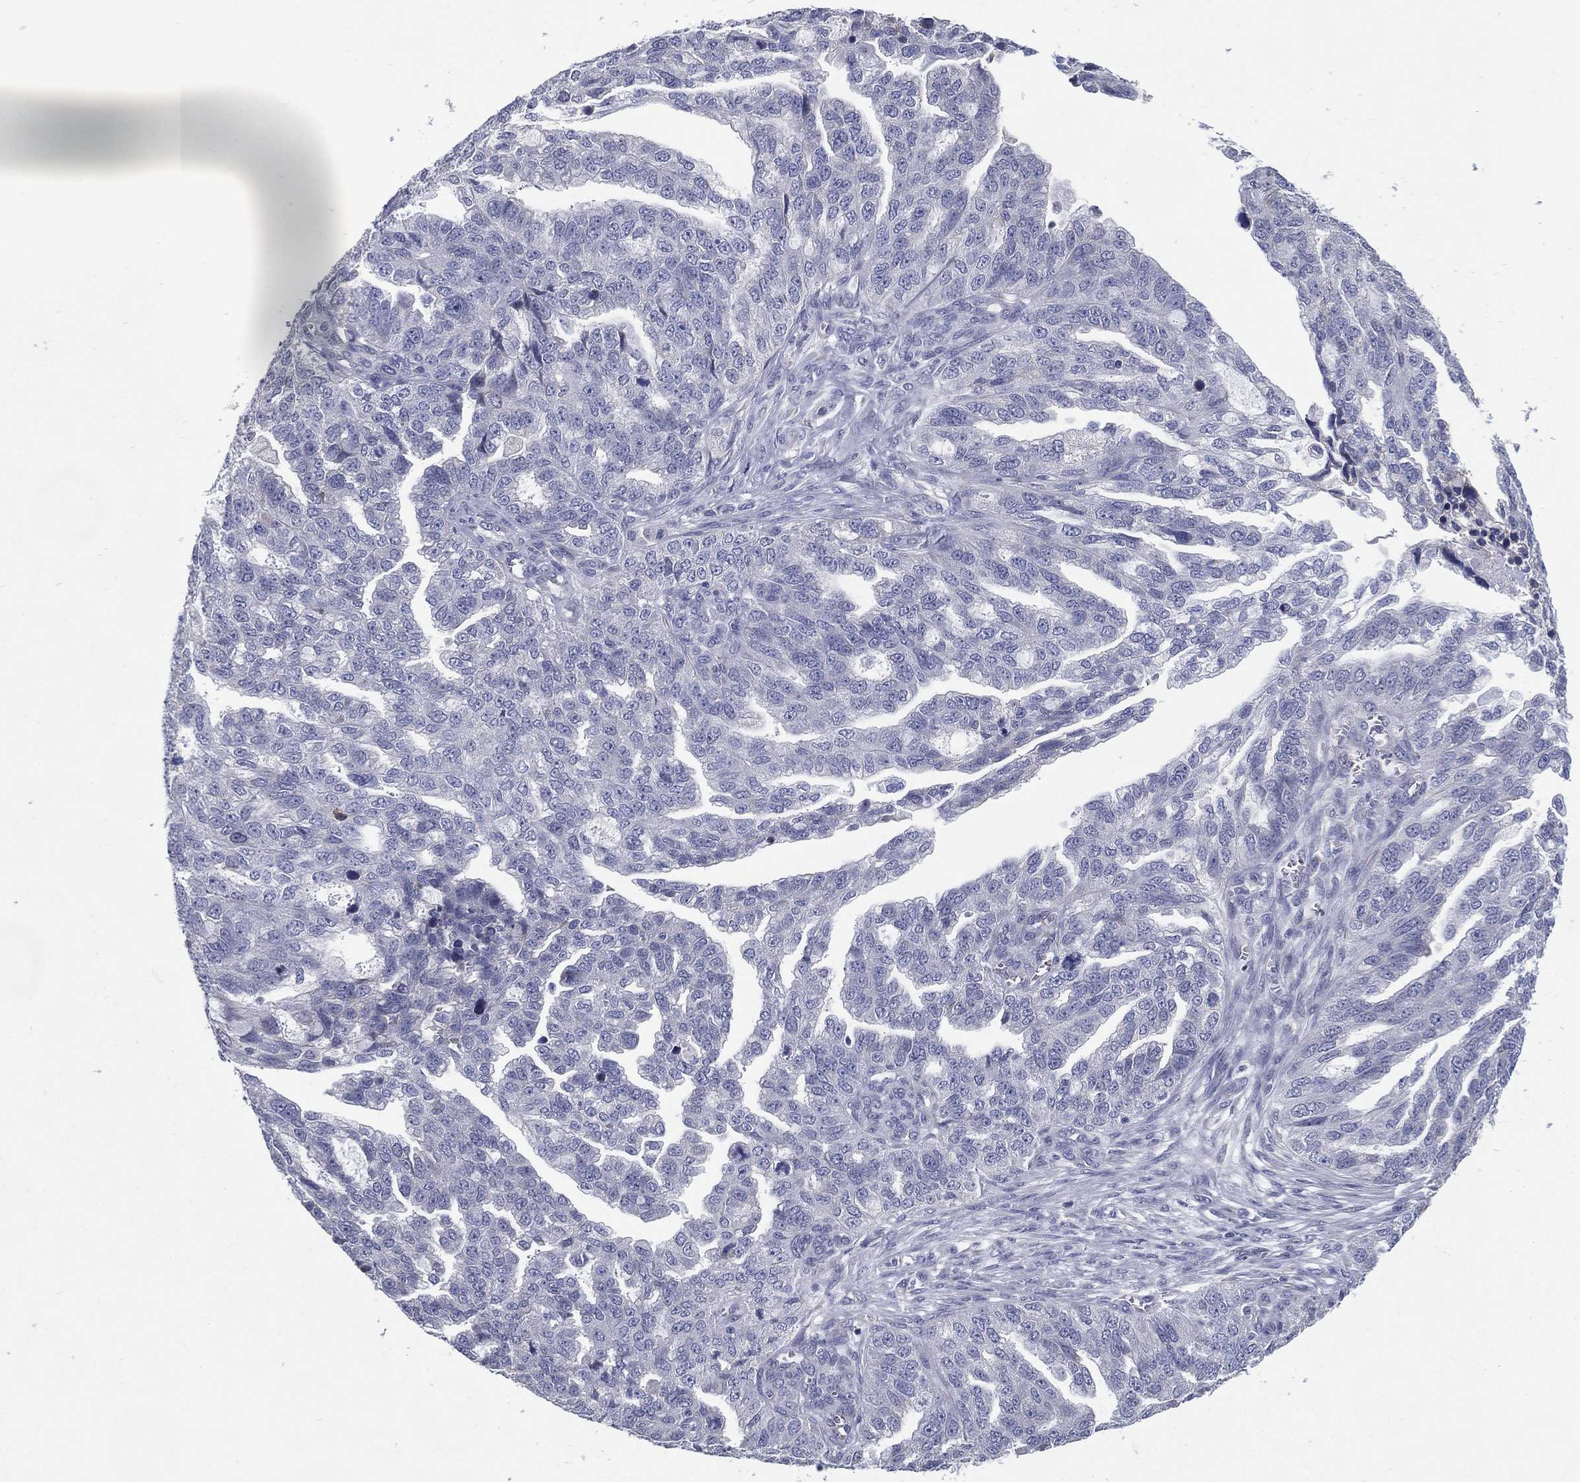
{"staining": {"intensity": "negative", "quantity": "none", "location": "none"}, "tissue": "ovarian cancer", "cell_type": "Tumor cells", "image_type": "cancer", "snomed": [{"axis": "morphology", "description": "Cystadenocarcinoma, serous, NOS"}, {"axis": "topography", "description": "Ovary"}], "caption": "This is an immunohistochemistry image of human serous cystadenocarcinoma (ovarian). There is no expression in tumor cells.", "gene": "C19orf18", "patient": {"sex": "female", "age": 51}}